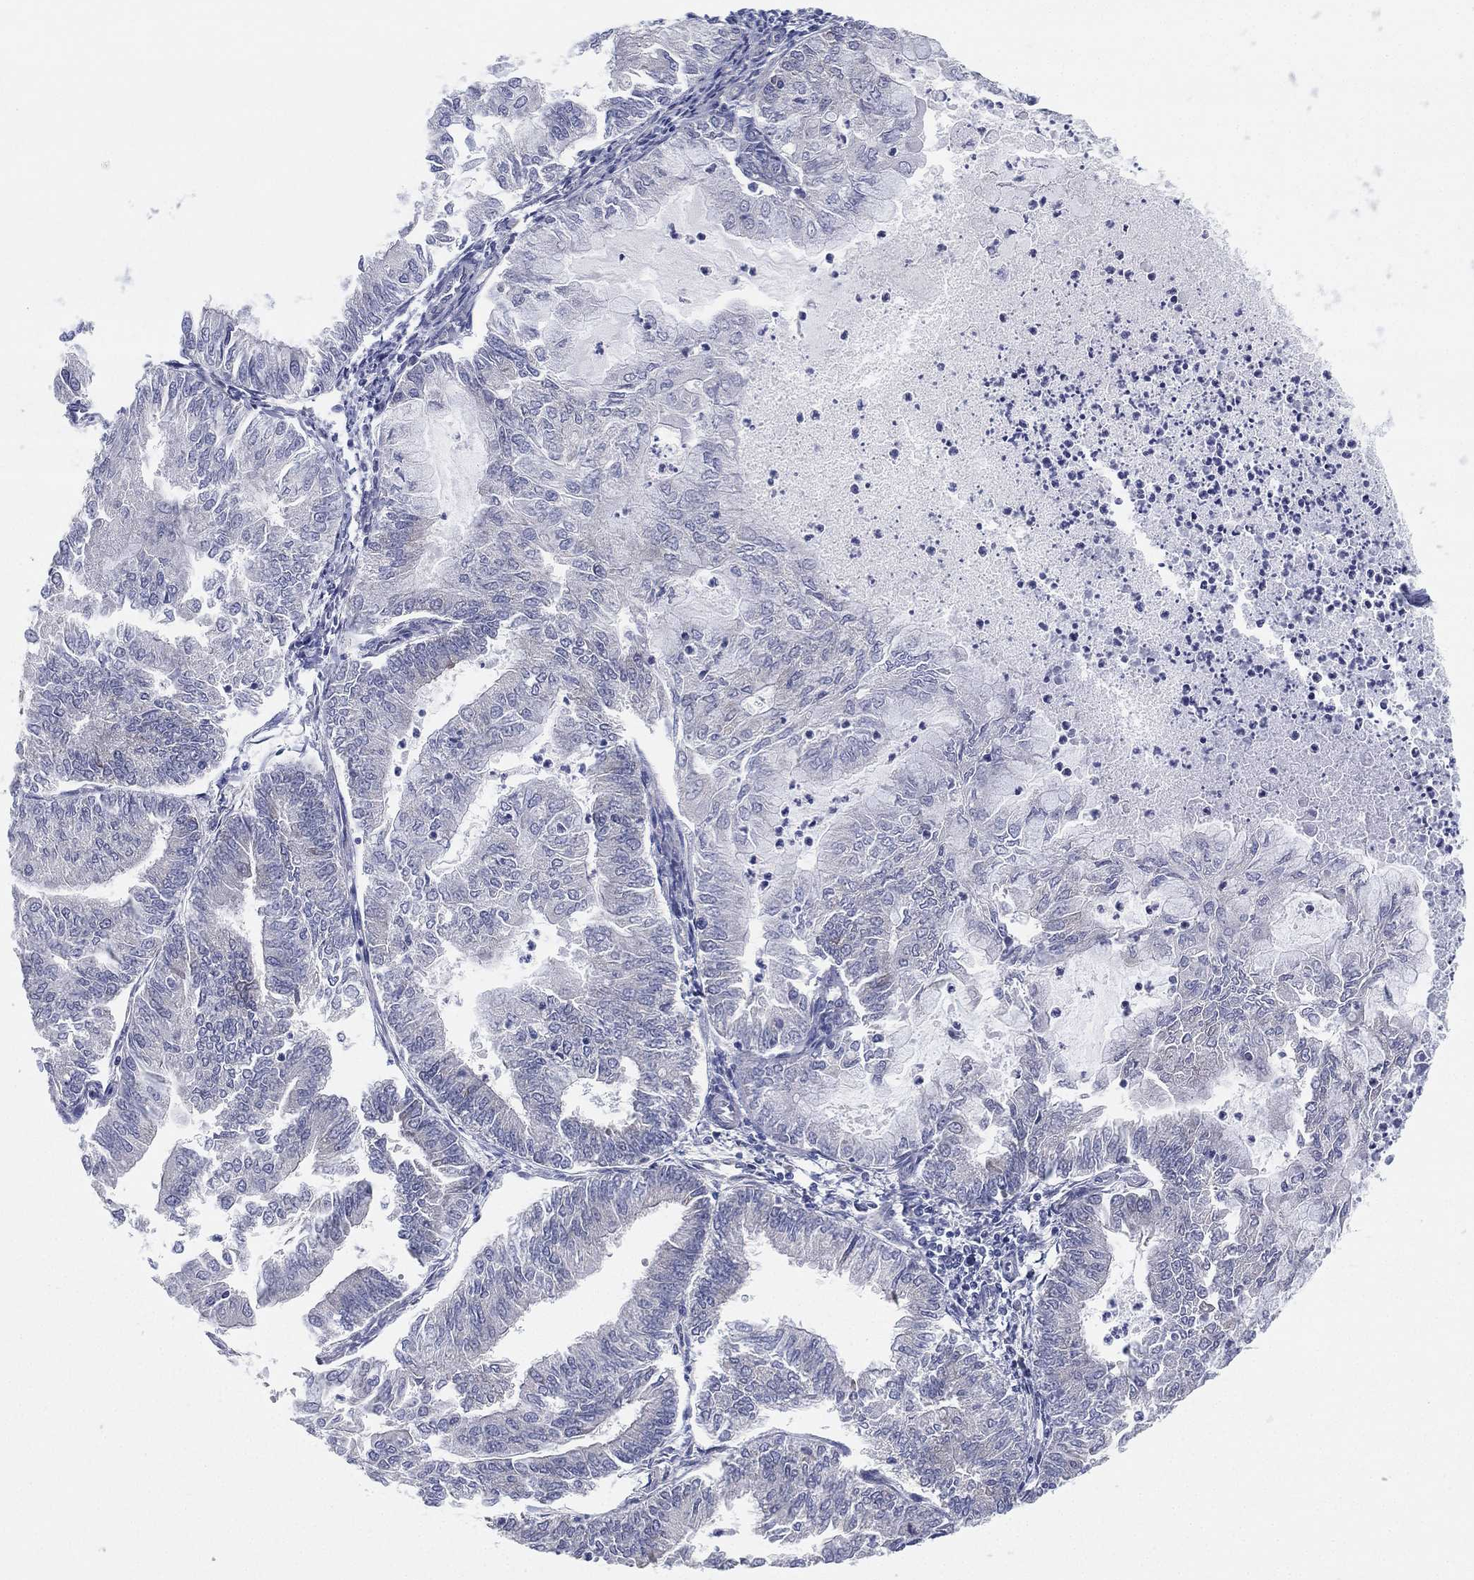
{"staining": {"intensity": "negative", "quantity": "none", "location": "none"}, "tissue": "endometrial cancer", "cell_type": "Tumor cells", "image_type": "cancer", "snomed": [{"axis": "morphology", "description": "Adenocarcinoma, NOS"}, {"axis": "topography", "description": "Endometrium"}], "caption": "Endometrial cancer stained for a protein using immunohistochemistry (IHC) shows no expression tumor cells.", "gene": "FARSA", "patient": {"sex": "female", "age": 59}}